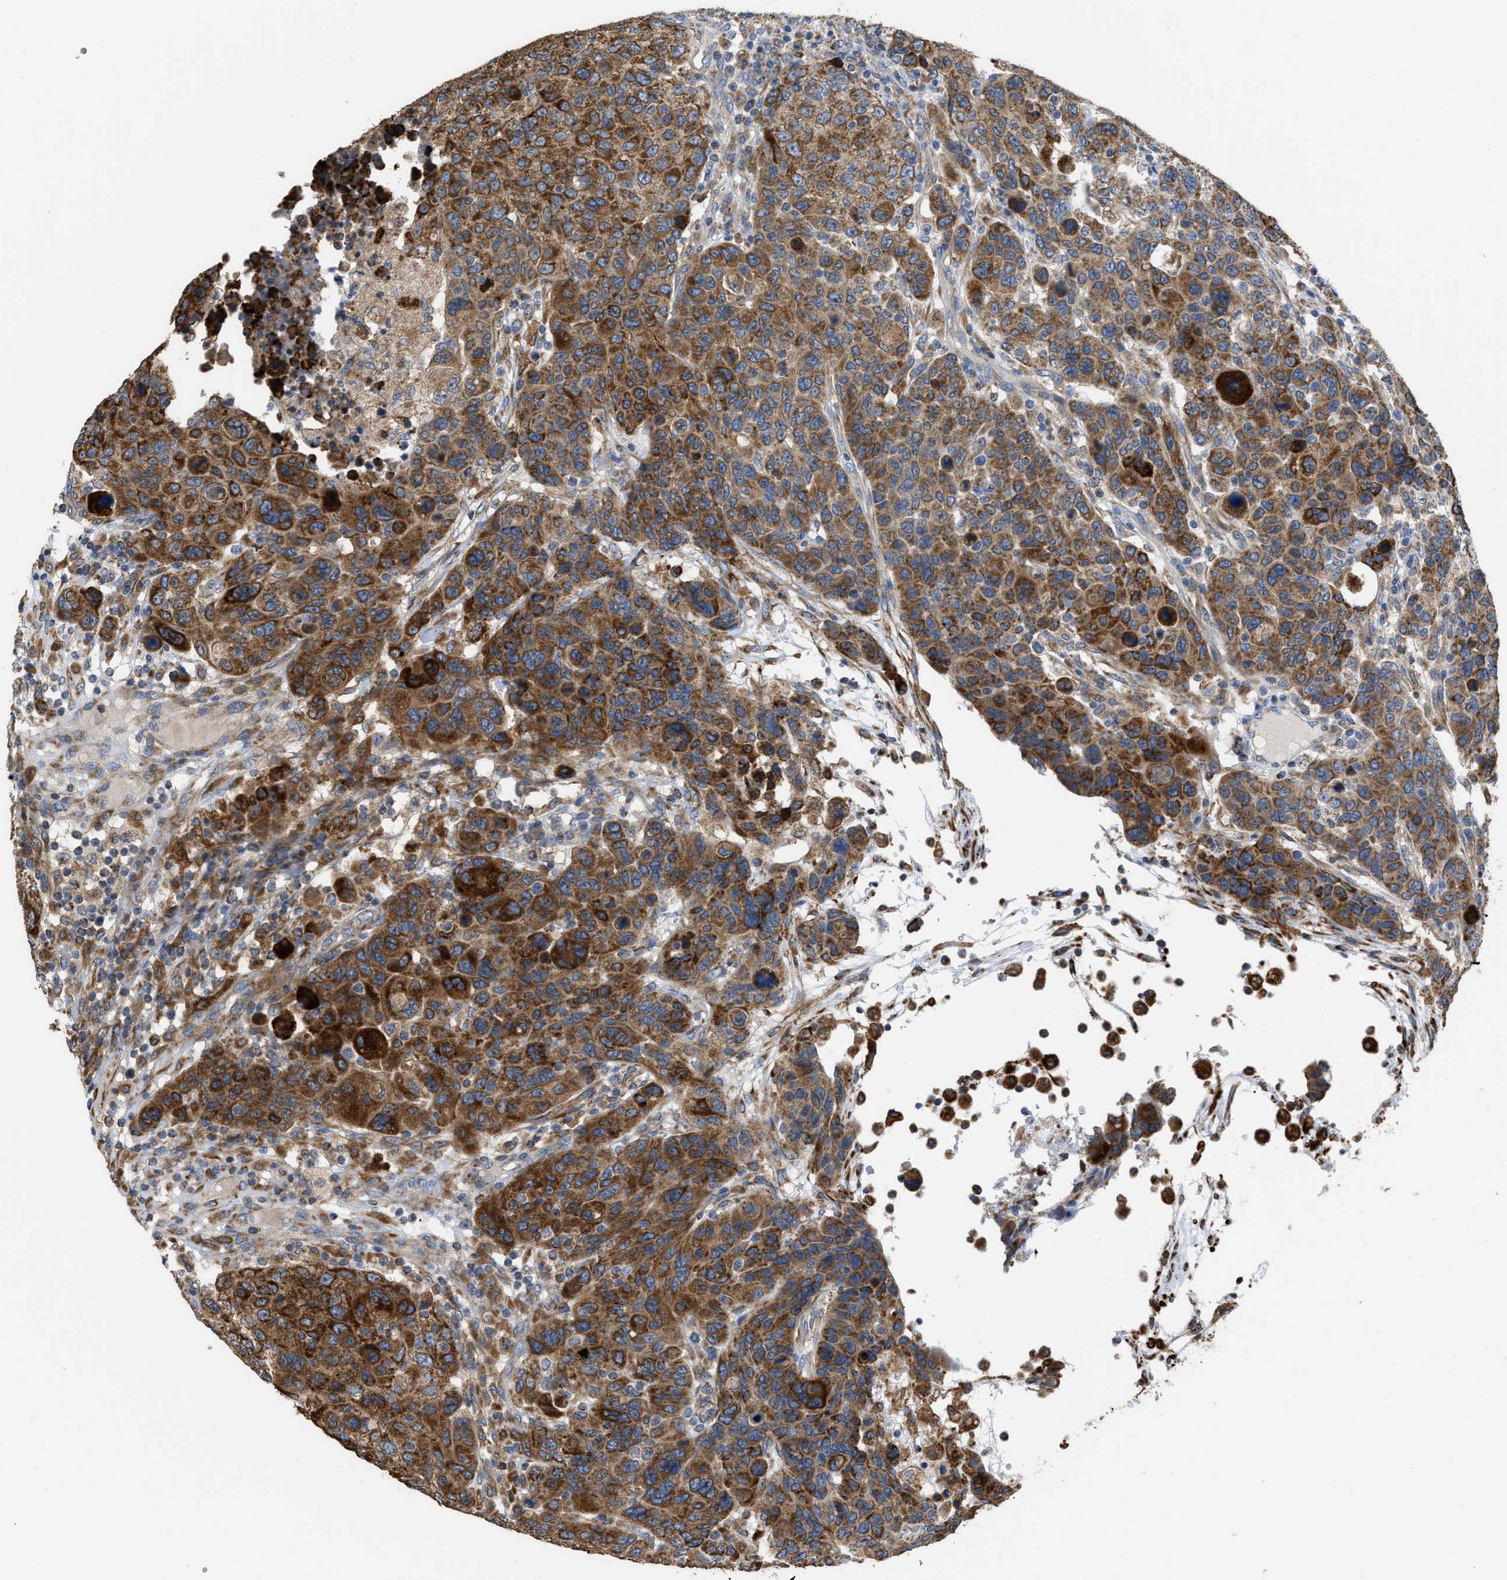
{"staining": {"intensity": "strong", "quantity": ">75%", "location": "cytoplasmic/membranous"}, "tissue": "breast cancer", "cell_type": "Tumor cells", "image_type": "cancer", "snomed": [{"axis": "morphology", "description": "Duct carcinoma"}, {"axis": "topography", "description": "Breast"}], "caption": "Immunohistochemistry (IHC) image of breast intraductal carcinoma stained for a protein (brown), which reveals high levels of strong cytoplasmic/membranous positivity in approximately >75% of tumor cells.", "gene": "AK2", "patient": {"sex": "female", "age": 37}}